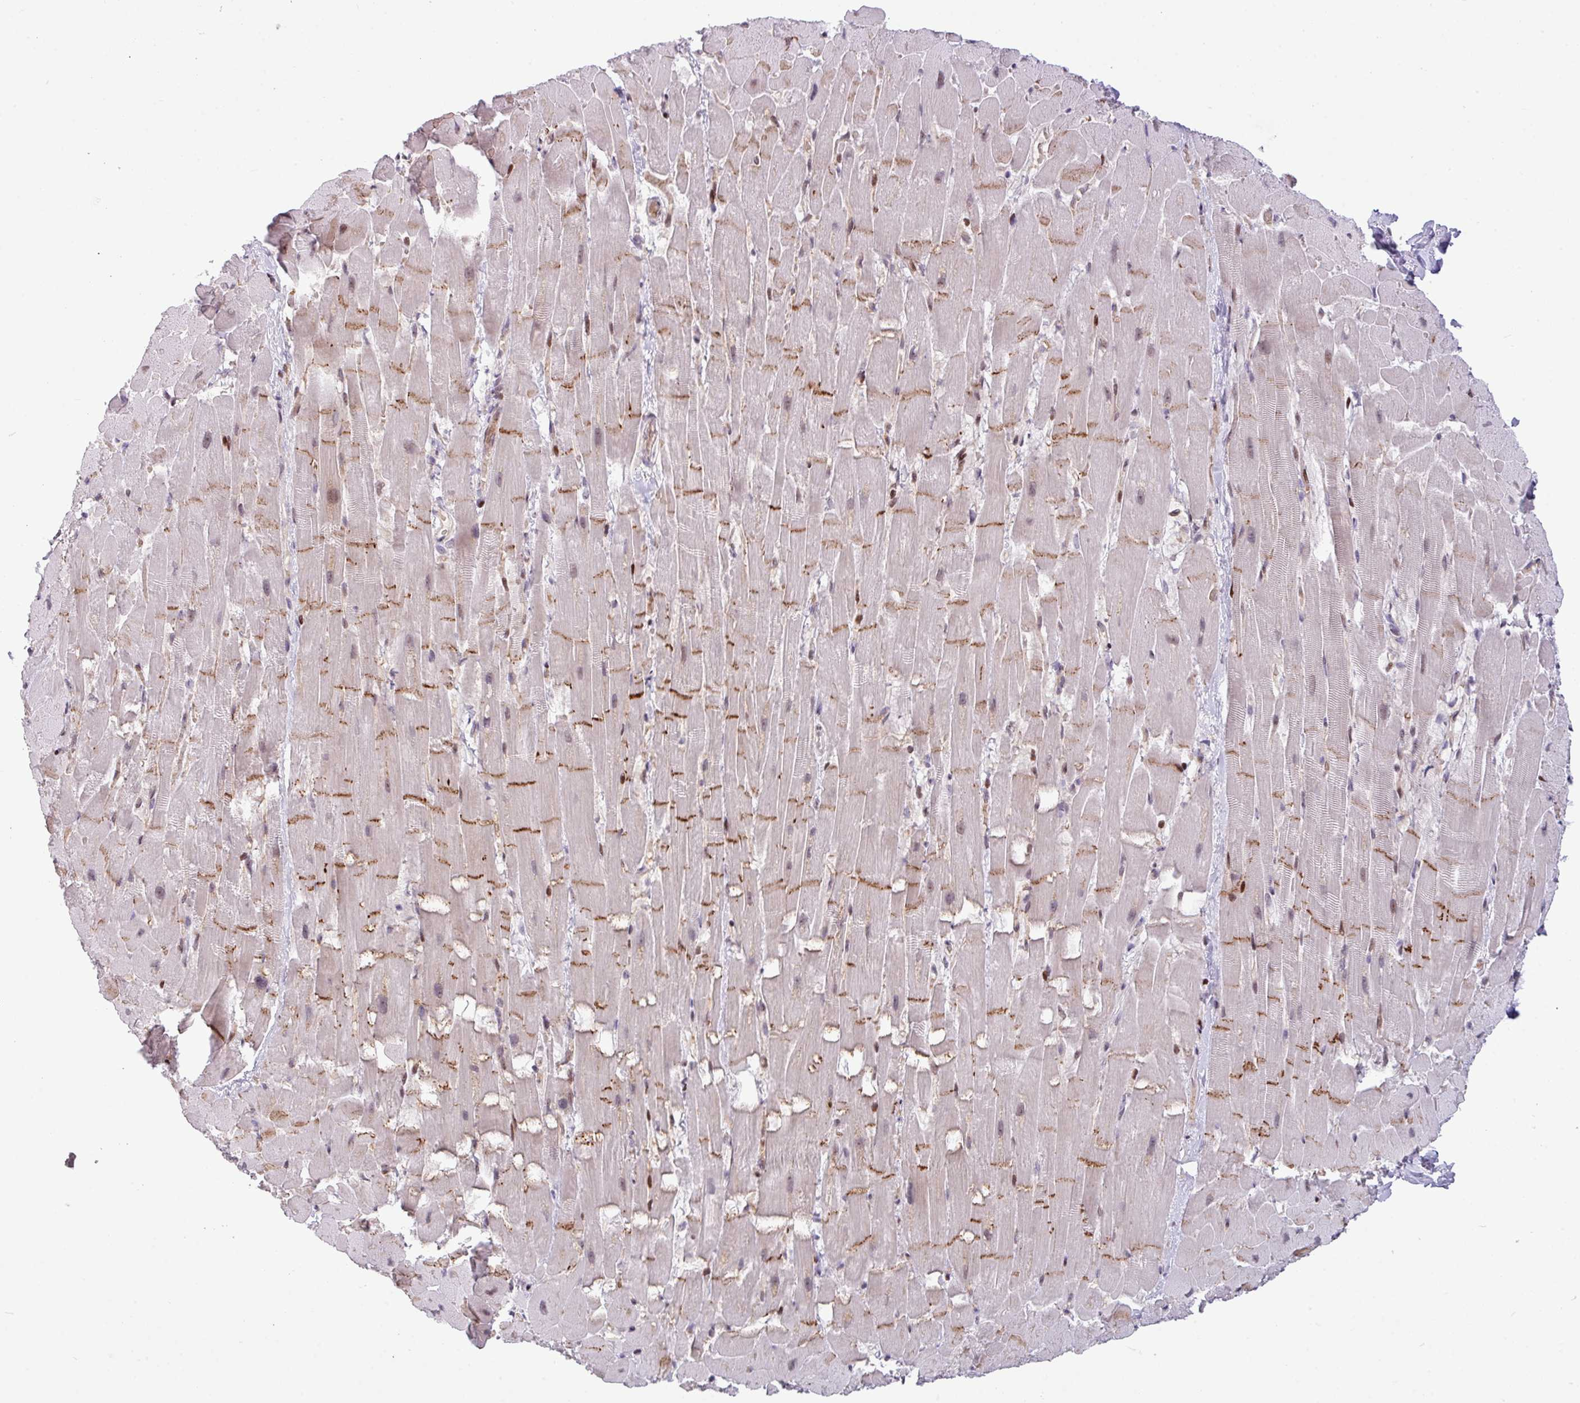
{"staining": {"intensity": "moderate", "quantity": "25%-75%", "location": "cytoplasmic/membranous"}, "tissue": "heart muscle", "cell_type": "Cardiomyocytes", "image_type": "normal", "snomed": [{"axis": "morphology", "description": "Normal tissue, NOS"}, {"axis": "topography", "description": "Heart"}], "caption": "Moderate cytoplasmic/membranous protein staining is present in approximately 25%-75% of cardiomyocytes in heart muscle.", "gene": "SLC66A2", "patient": {"sex": "male", "age": 37}}